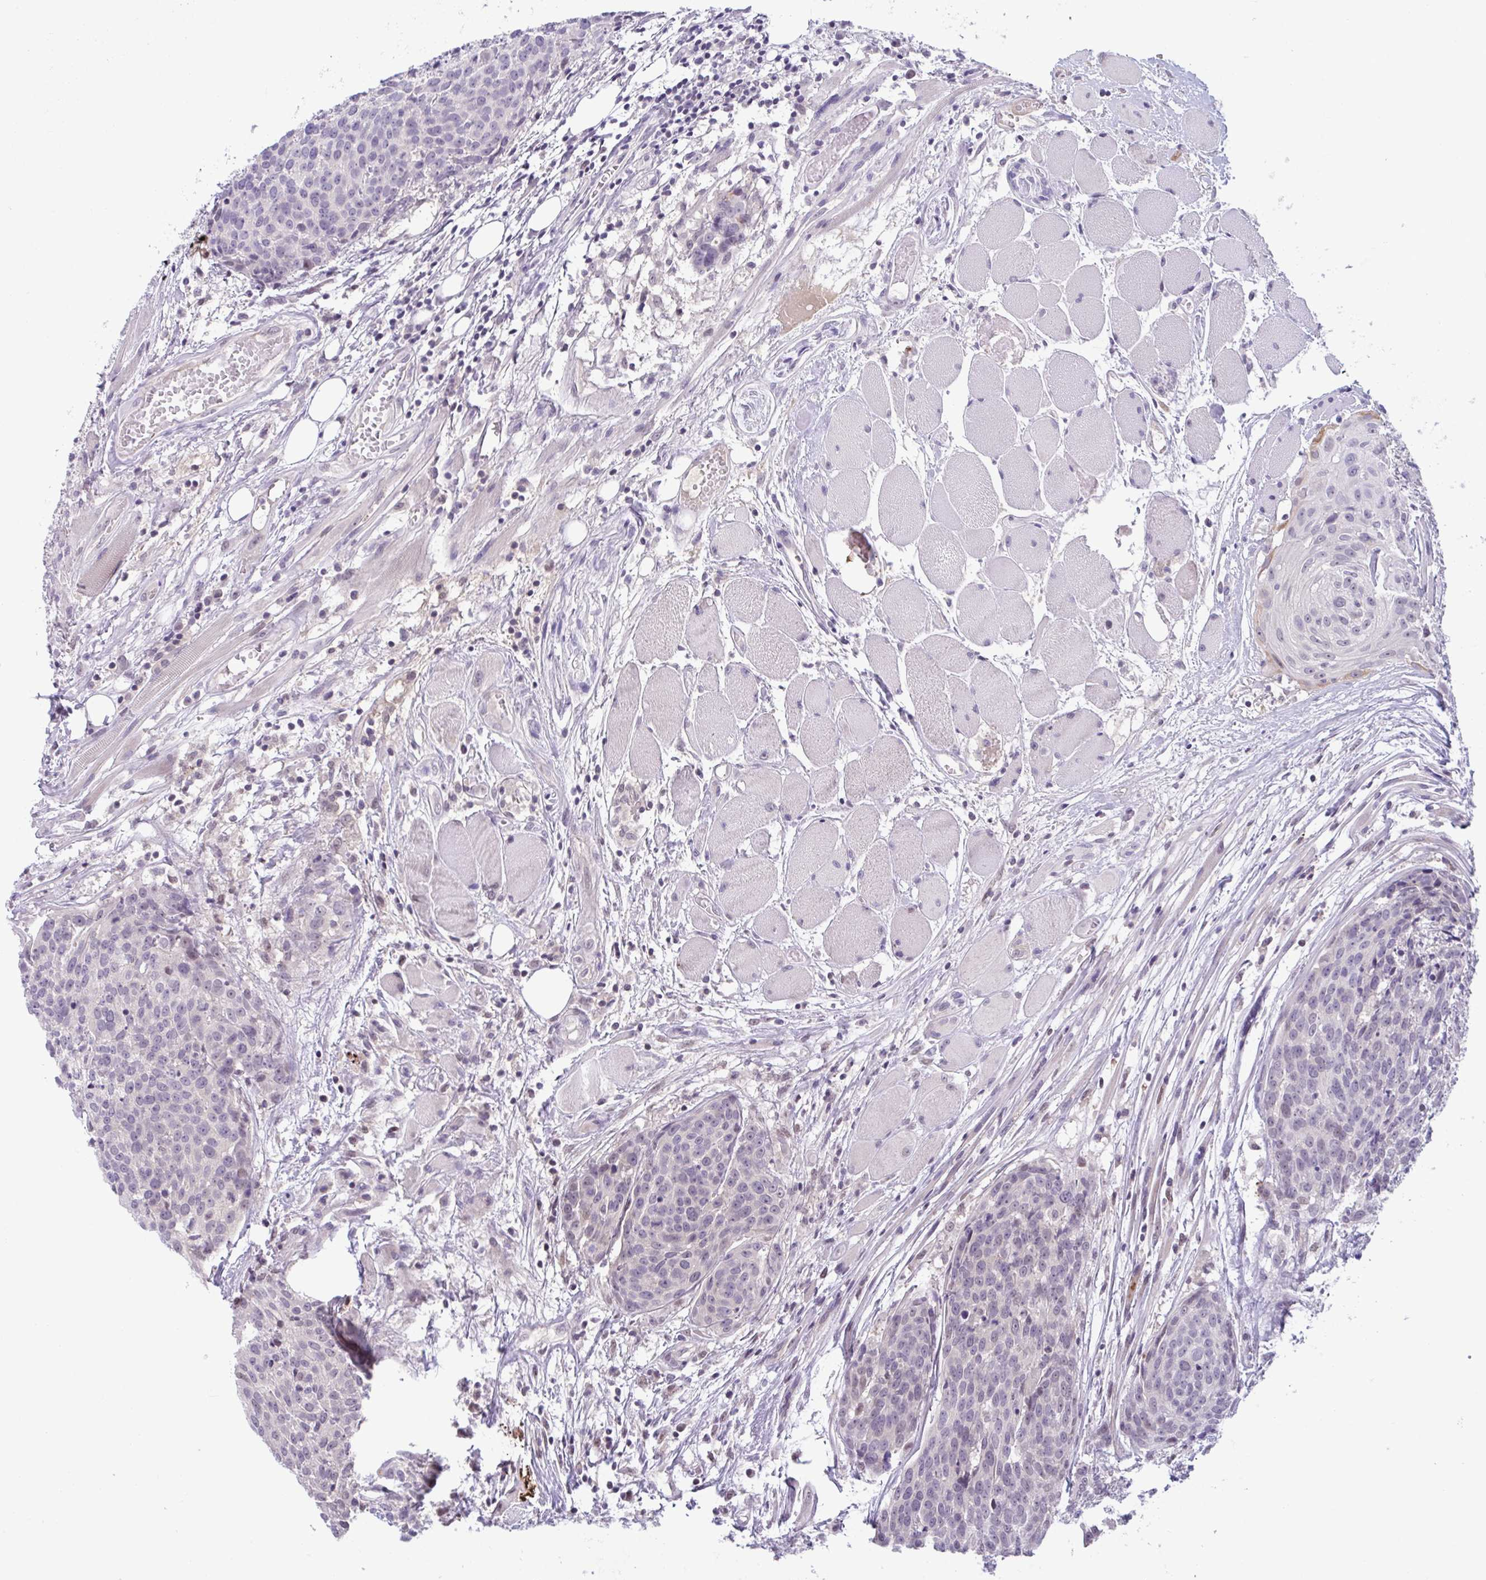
{"staining": {"intensity": "negative", "quantity": "none", "location": "none"}, "tissue": "head and neck cancer", "cell_type": "Tumor cells", "image_type": "cancer", "snomed": [{"axis": "morphology", "description": "Squamous cell carcinoma, NOS"}, {"axis": "topography", "description": "Oral tissue"}, {"axis": "topography", "description": "Head-Neck"}], "caption": "Immunohistochemistry (IHC) of human head and neck squamous cell carcinoma reveals no positivity in tumor cells.", "gene": "TTC7B", "patient": {"sex": "male", "age": 64}}